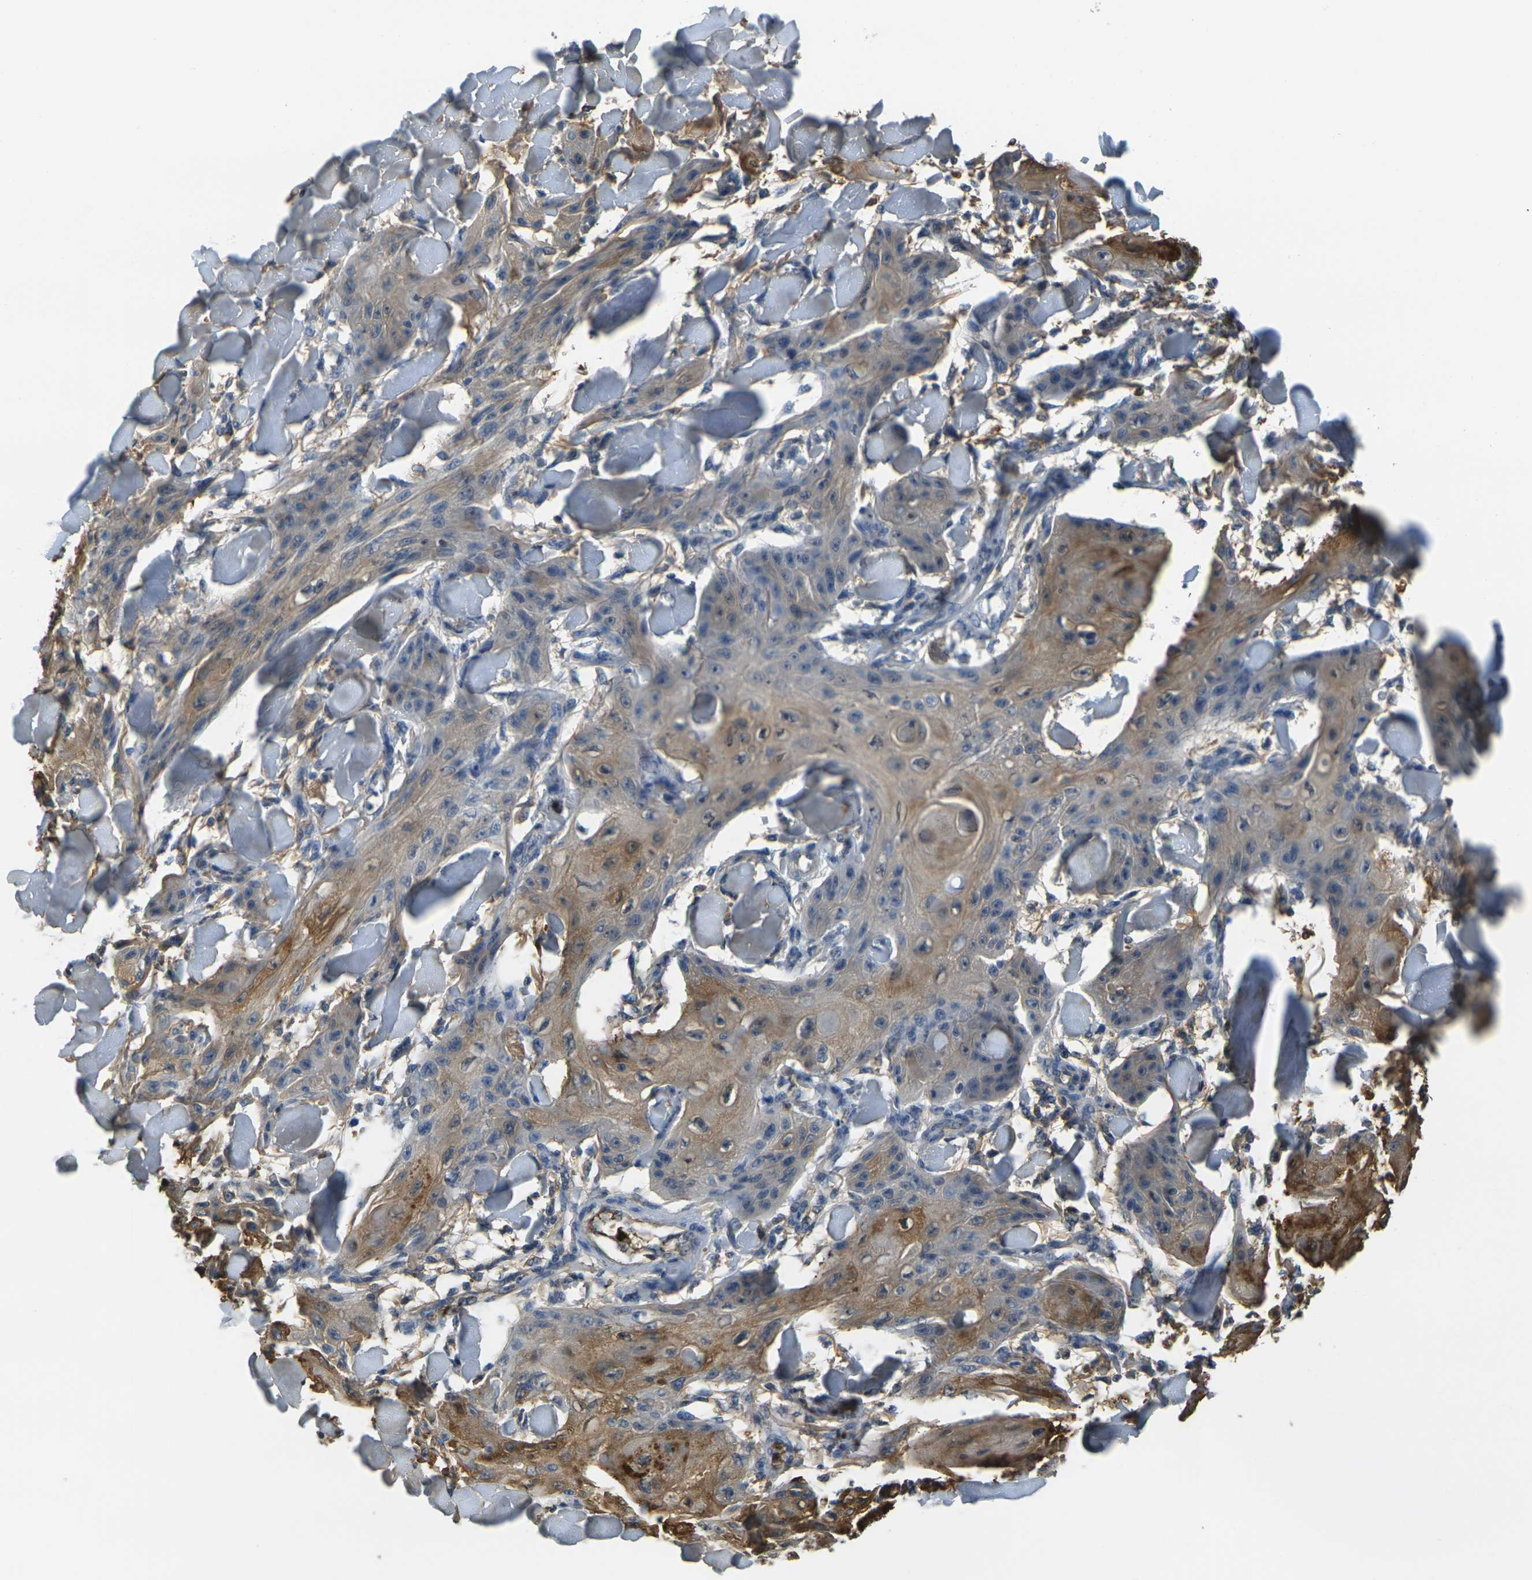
{"staining": {"intensity": "moderate", "quantity": "25%-75%", "location": "cytoplasmic/membranous"}, "tissue": "skin cancer", "cell_type": "Tumor cells", "image_type": "cancer", "snomed": [{"axis": "morphology", "description": "Squamous cell carcinoma, NOS"}, {"axis": "topography", "description": "Skin"}], "caption": "Skin cancer stained for a protein exhibits moderate cytoplasmic/membranous positivity in tumor cells.", "gene": "PLCD1", "patient": {"sex": "male", "age": 74}}